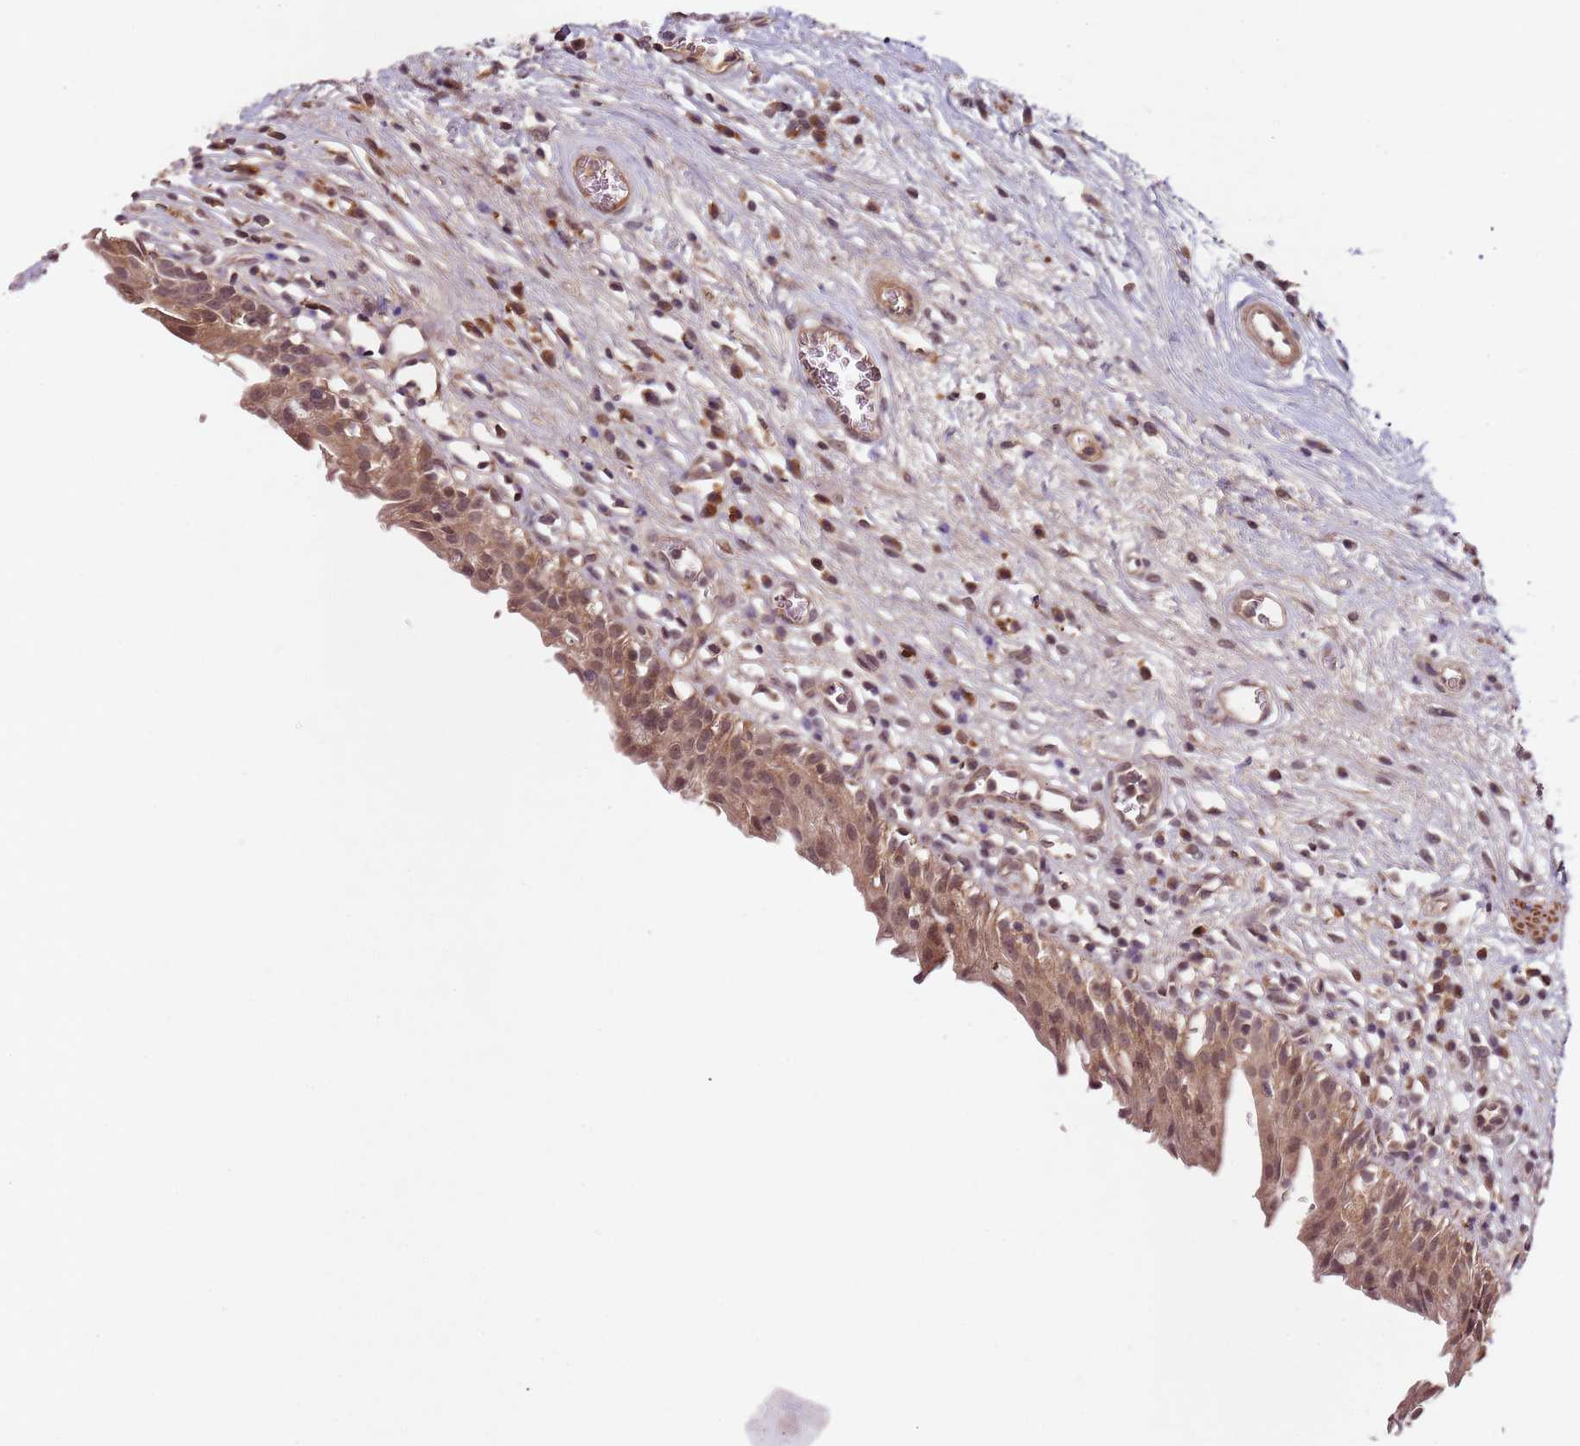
{"staining": {"intensity": "moderate", "quantity": ">75%", "location": "cytoplasmic/membranous,nuclear"}, "tissue": "urinary bladder", "cell_type": "Urothelial cells", "image_type": "normal", "snomed": [{"axis": "morphology", "description": "Normal tissue, NOS"}, {"axis": "morphology", "description": "Inflammation, NOS"}, {"axis": "topography", "description": "Urinary bladder"}], "caption": "IHC (DAB (3,3'-diaminobenzidine)) staining of benign human urinary bladder exhibits moderate cytoplasmic/membranous,nuclear protein expression in about >75% of urothelial cells.", "gene": "LIN37", "patient": {"sex": "male", "age": 63}}